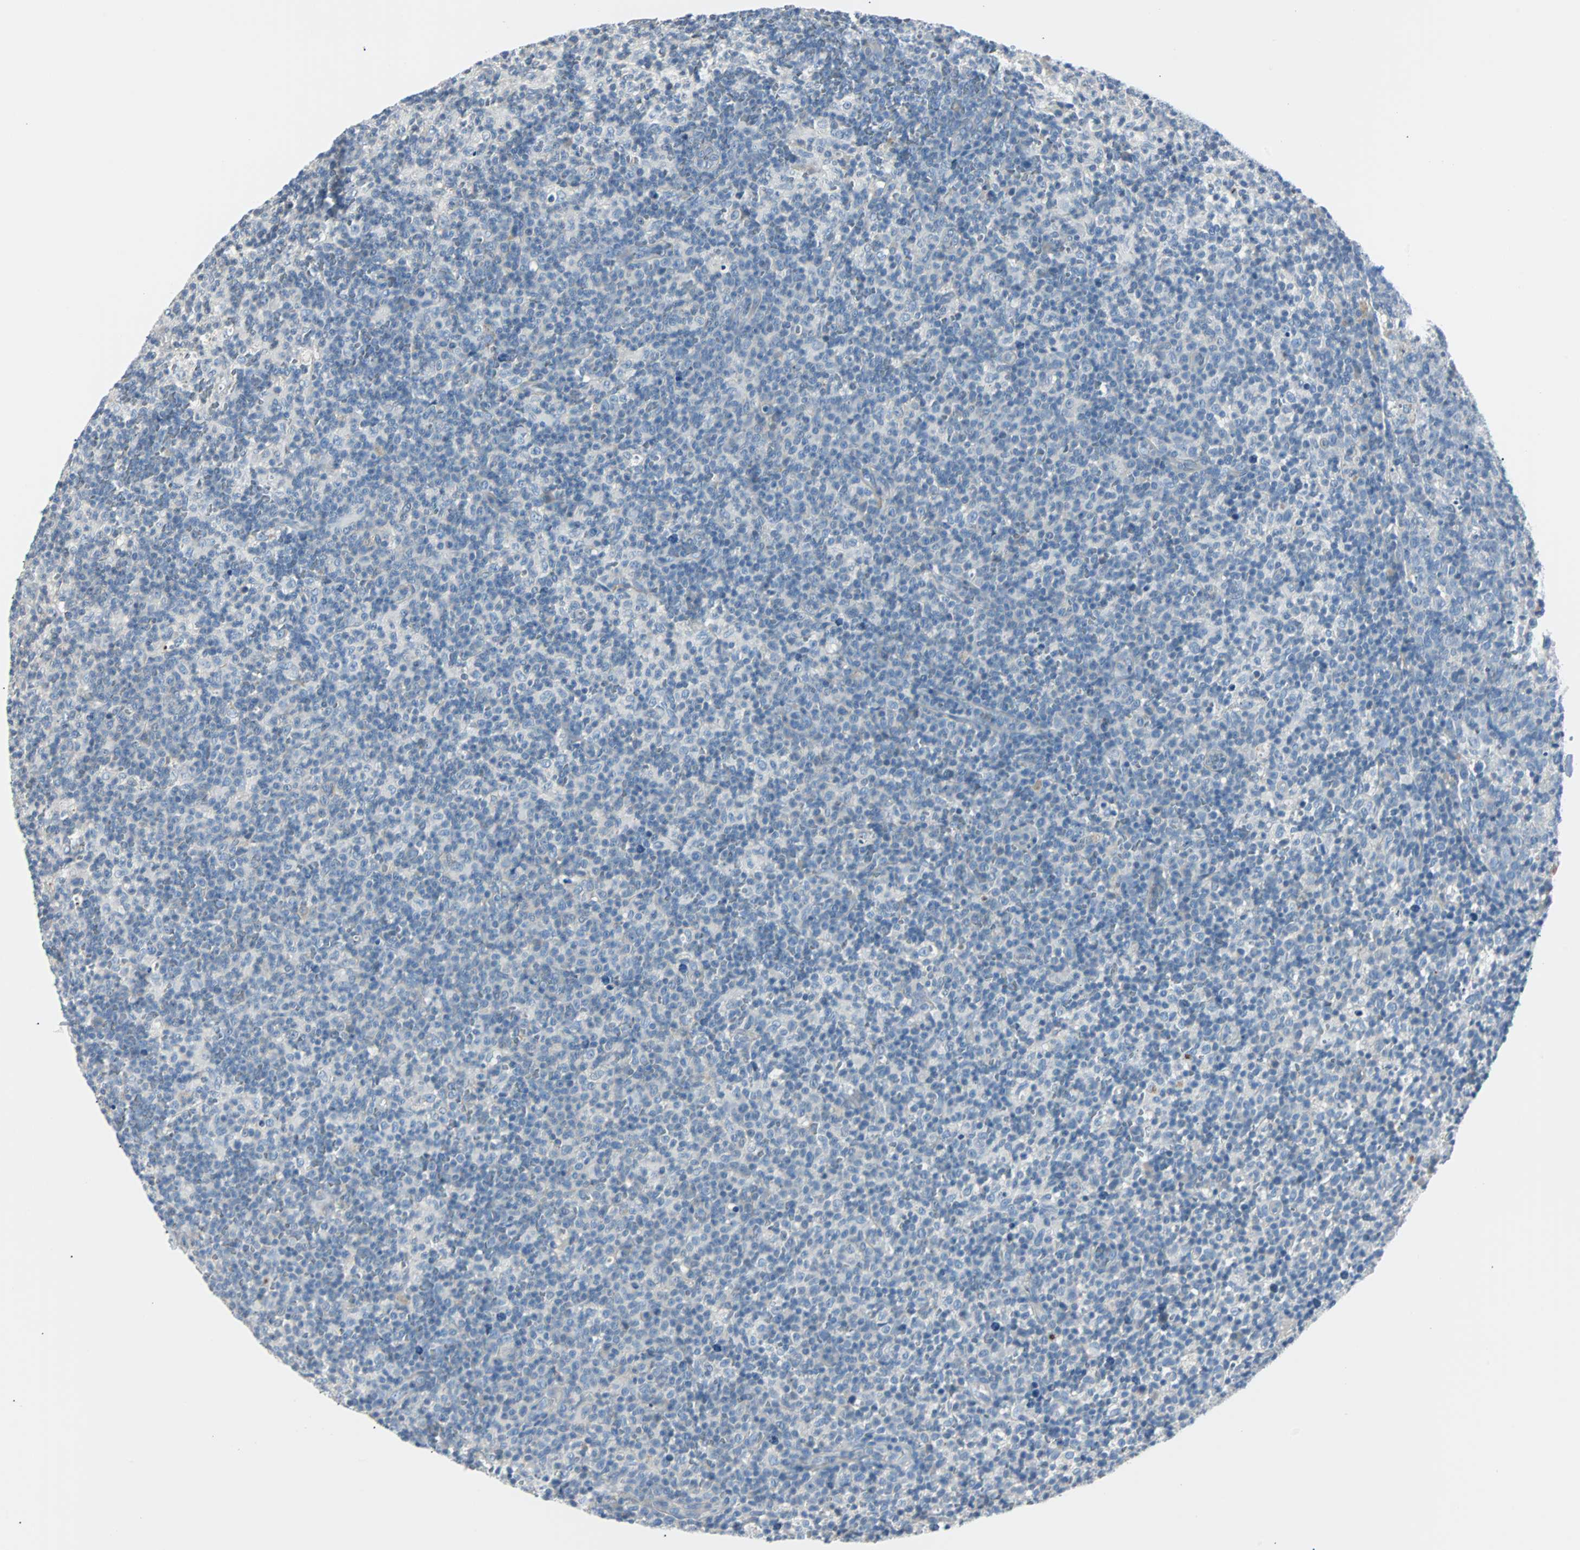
{"staining": {"intensity": "negative", "quantity": "none", "location": "none"}, "tissue": "lymph node", "cell_type": "Germinal center cells", "image_type": "normal", "snomed": [{"axis": "morphology", "description": "Normal tissue, NOS"}, {"axis": "morphology", "description": "Inflammation, NOS"}, {"axis": "topography", "description": "Lymph node"}], "caption": "IHC histopathology image of normal human lymph node stained for a protein (brown), which exhibits no positivity in germinal center cells.", "gene": "RASA1", "patient": {"sex": "male", "age": 55}}